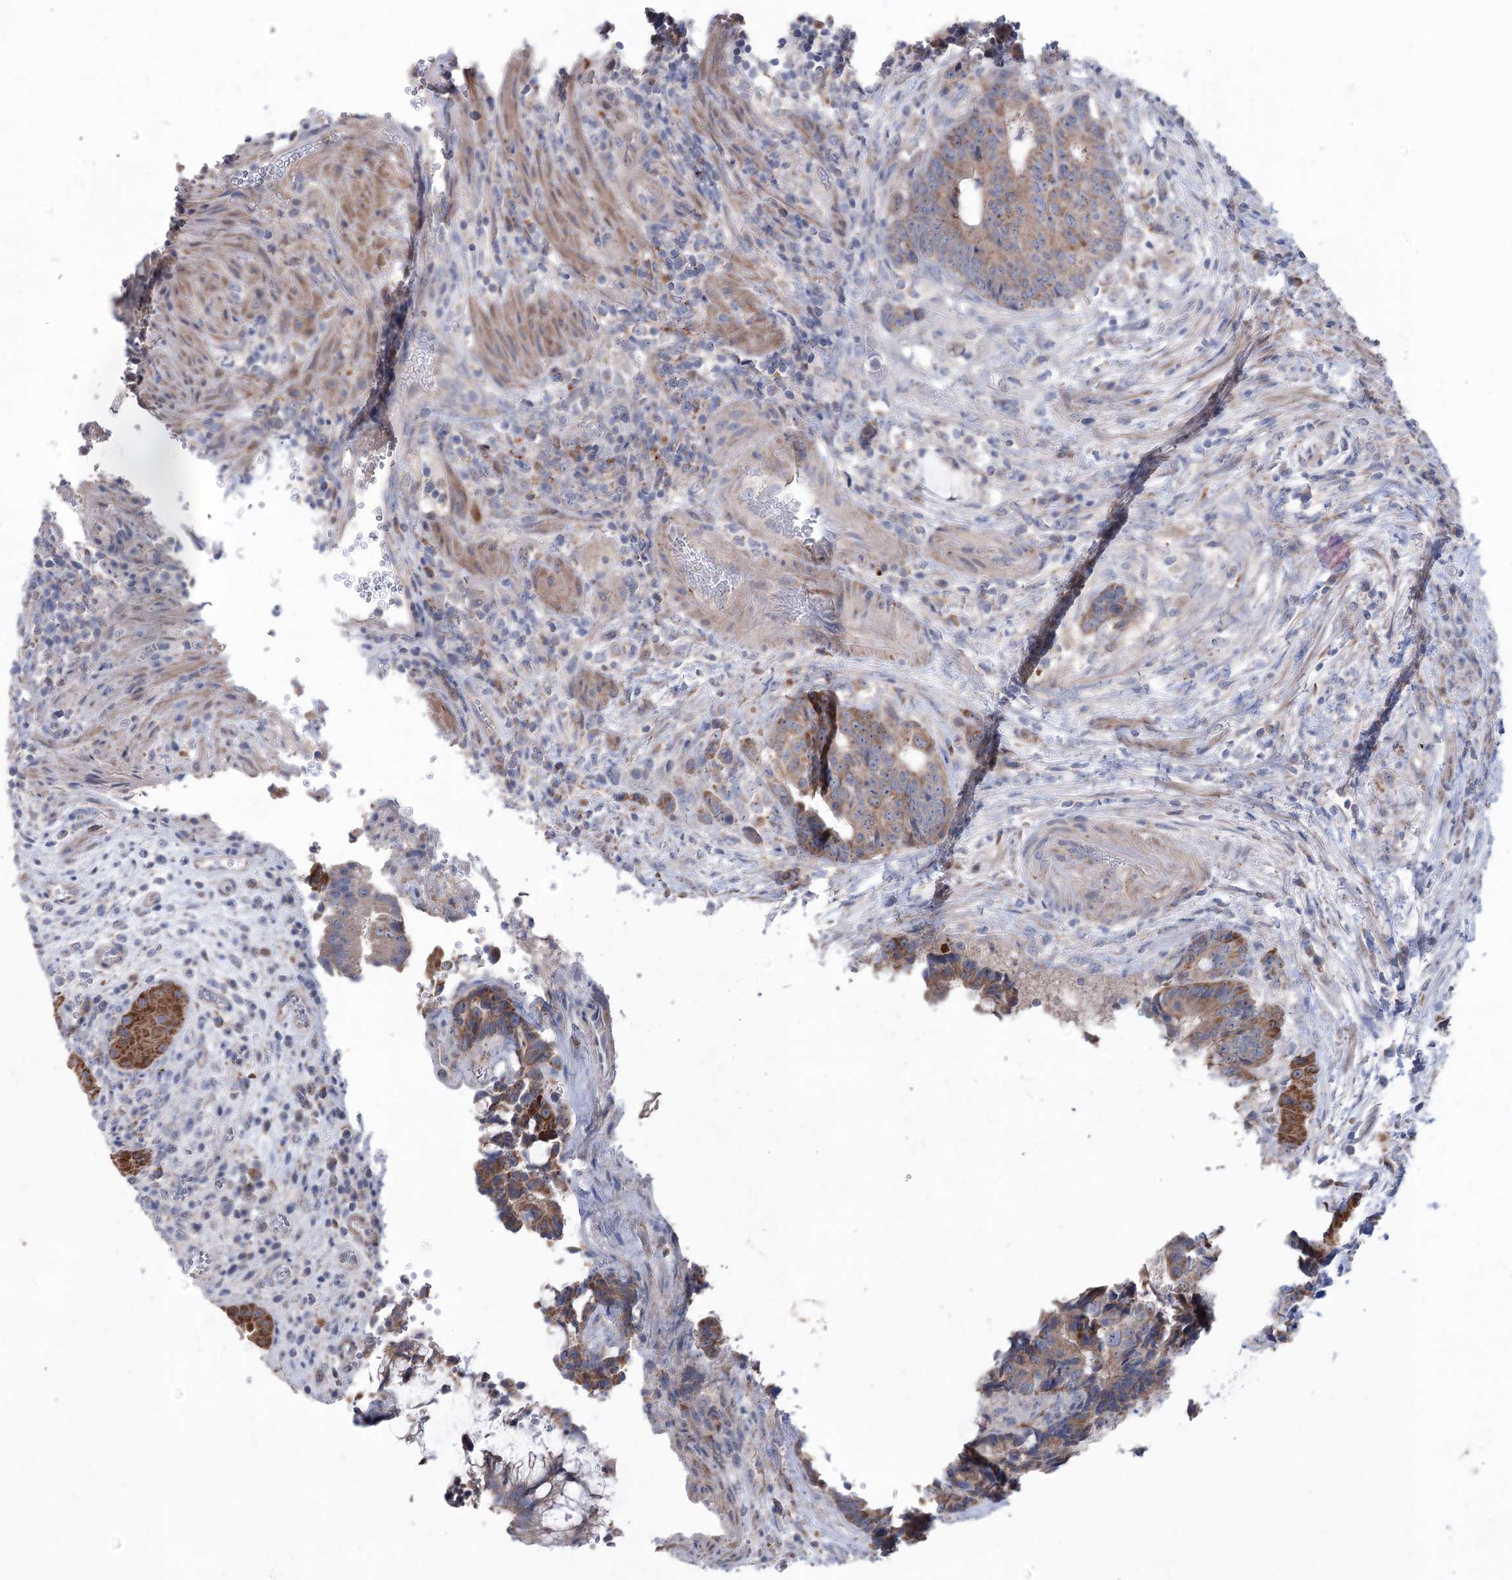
{"staining": {"intensity": "moderate", "quantity": ">75%", "location": "cytoplasmic/membranous"}, "tissue": "colorectal cancer", "cell_type": "Tumor cells", "image_type": "cancer", "snomed": [{"axis": "morphology", "description": "Adenocarcinoma, NOS"}, {"axis": "topography", "description": "Rectum"}], "caption": "A brown stain highlights moderate cytoplasmic/membranous positivity of a protein in human colorectal adenocarcinoma tumor cells.", "gene": "MTCH2", "patient": {"sex": "male", "age": 69}}